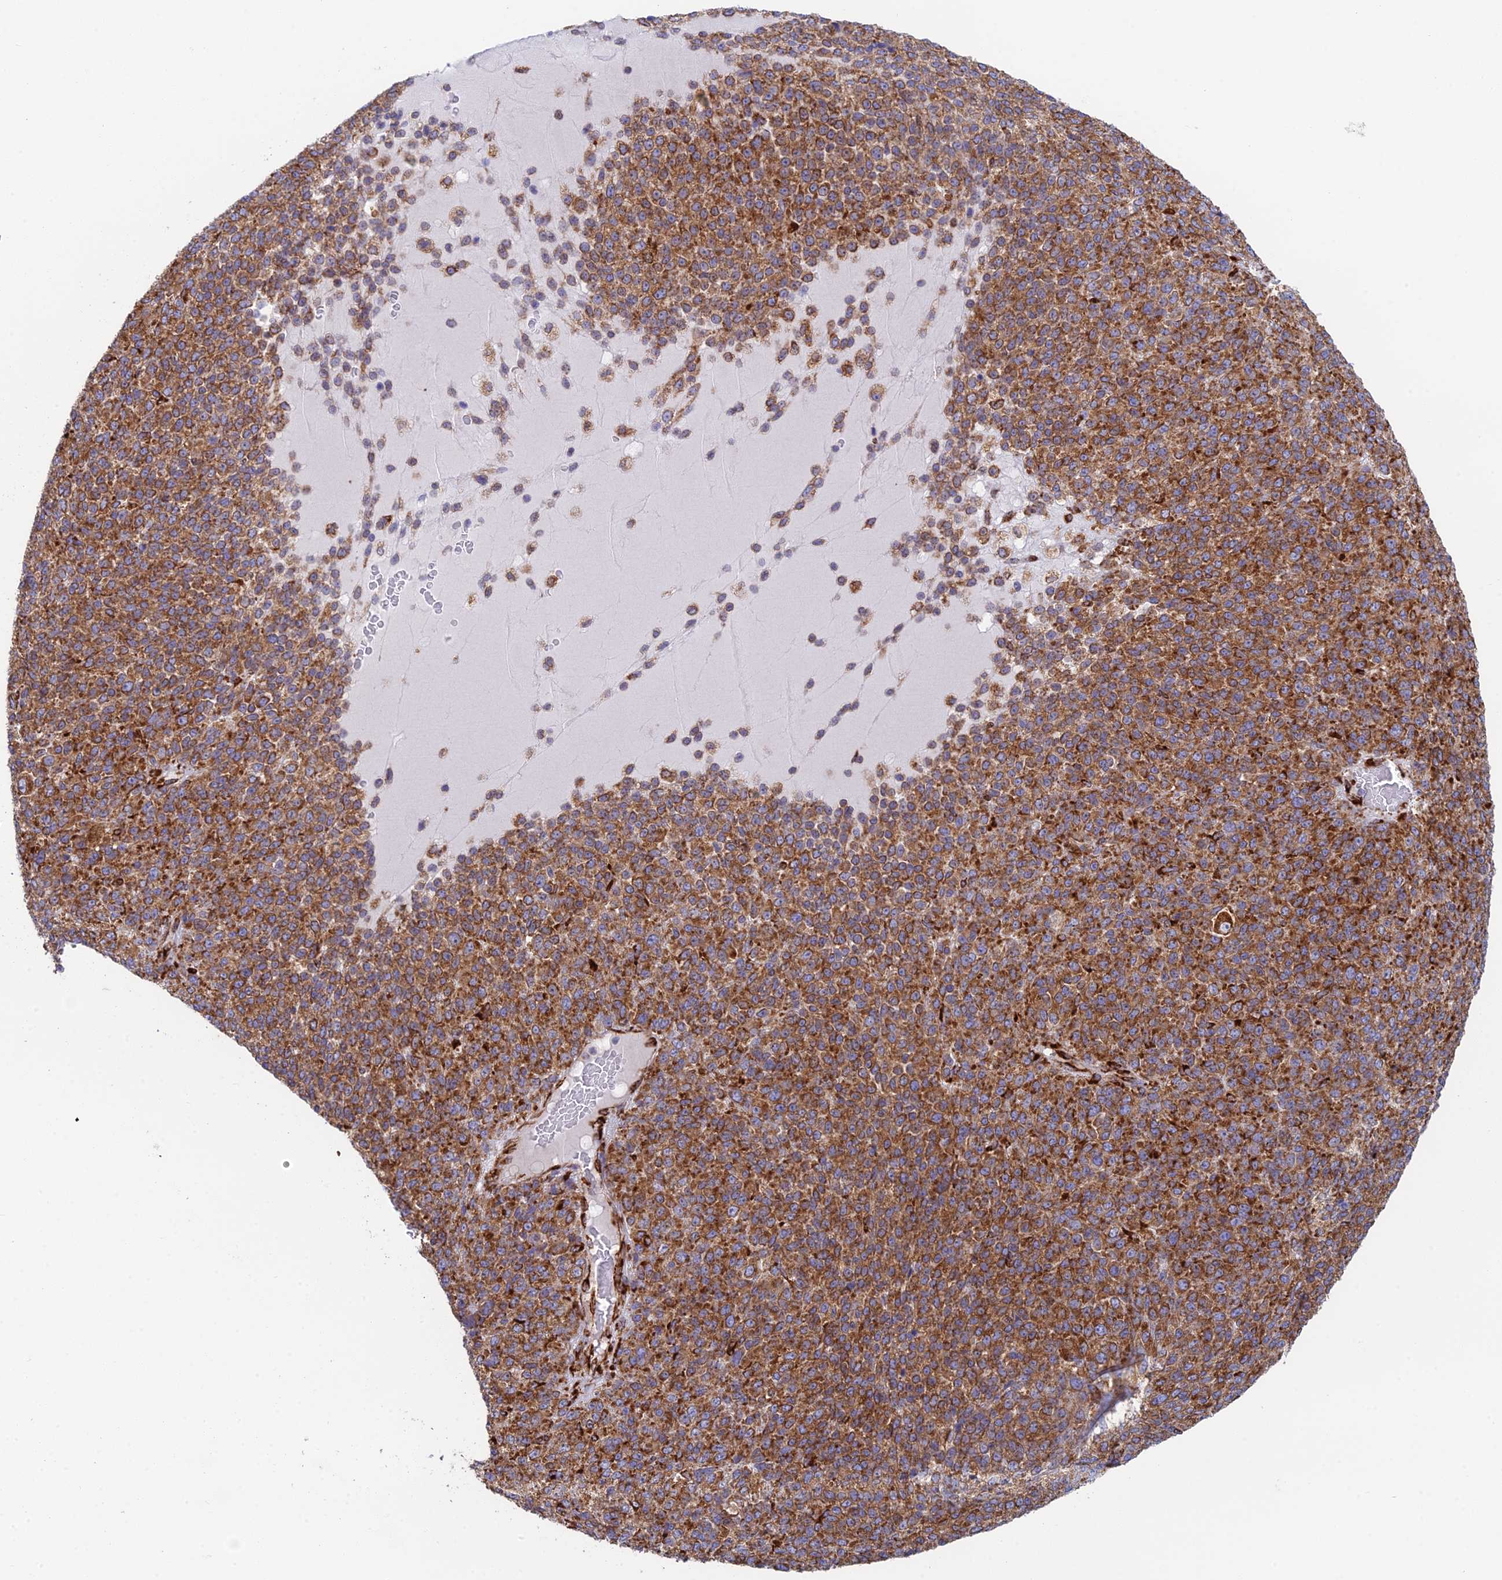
{"staining": {"intensity": "strong", "quantity": ">75%", "location": "cytoplasmic/membranous"}, "tissue": "melanoma", "cell_type": "Tumor cells", "image_type": "cancer", "snomed": [{"axis": "morphology", "description": "Malignant melanoma, Metastatic site"}, {"axis": "topography", "description": "Brain"}], "caption": "Protein staining of melanoma tissue displays strong cytoplasmic/membranous staining in about >75% of tumor cells. (brown staining indicates protein expression, while blue staining denotes nuclei).", "gene": "CCDC69", "patient": {"sex": "female", "age": 56}}